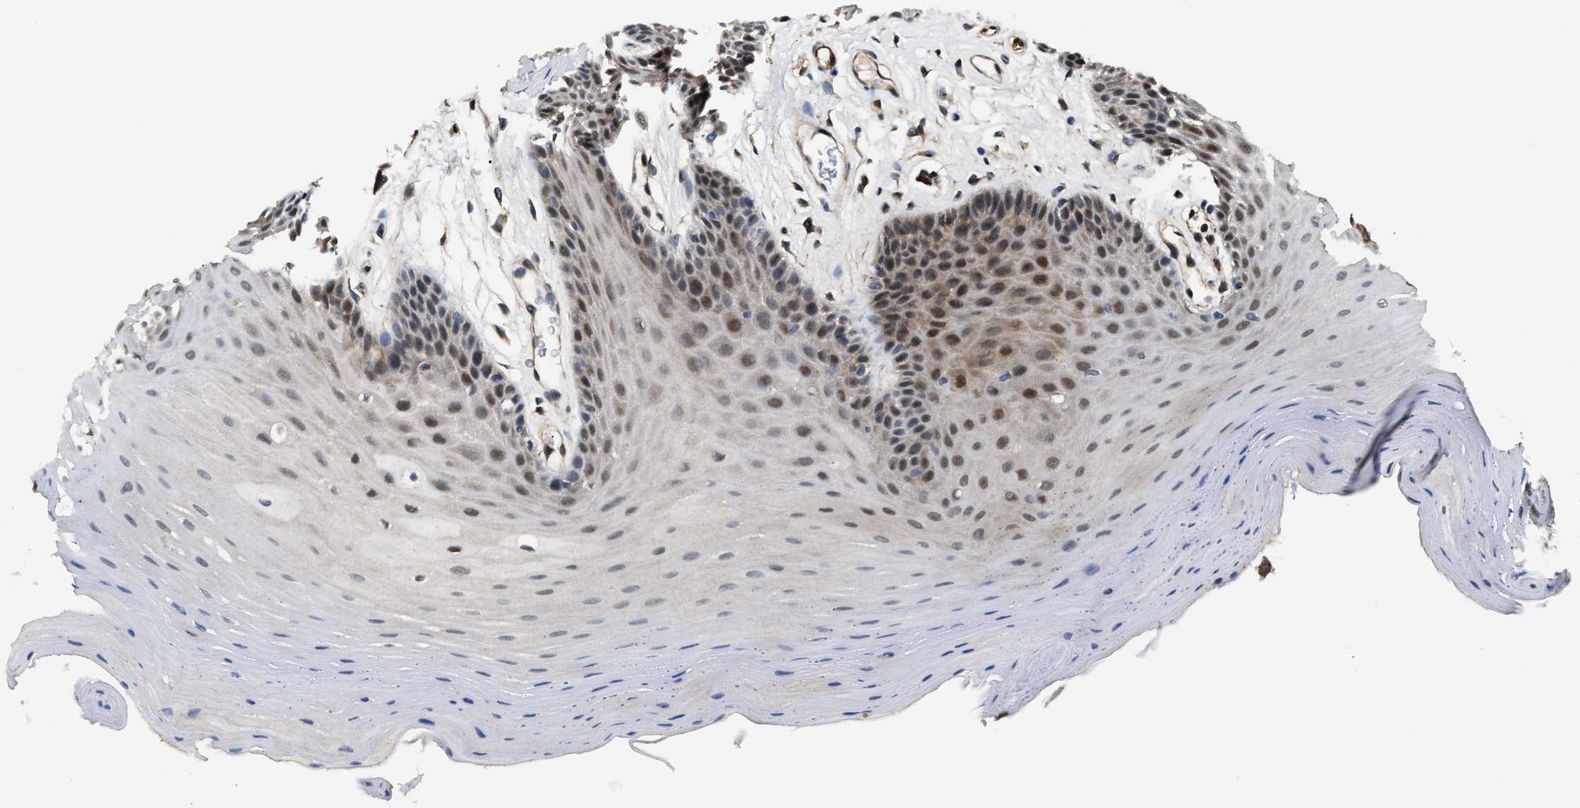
{"staining": {"intensity": "moderate", "quantity": "25%-75%", "location": "cytoplasmic/membranous,nuclear"}, "tissue": "oral mucosa", "cell_type": "Squamous epithelial cells", "image_type": "normal", "snomed": [{"axis": "morphology", "description": "Normal tissue, NOS"}, {"axis": "morphology", "description": "Squamous cell carcinoma, NOS"}, {"axis": "topography", "description": "Oral tissue"}, {"axis": "topography", "description": "Head-Neck"}], "caption": "Moderate cytoplasmic/membranous,nuclear expression is seen in about 25%-75% of squamous epithelial cells in unremarkable oral mucosa.", "gene": "PPA1", "patient": {"sex": "male", "age": 71}}